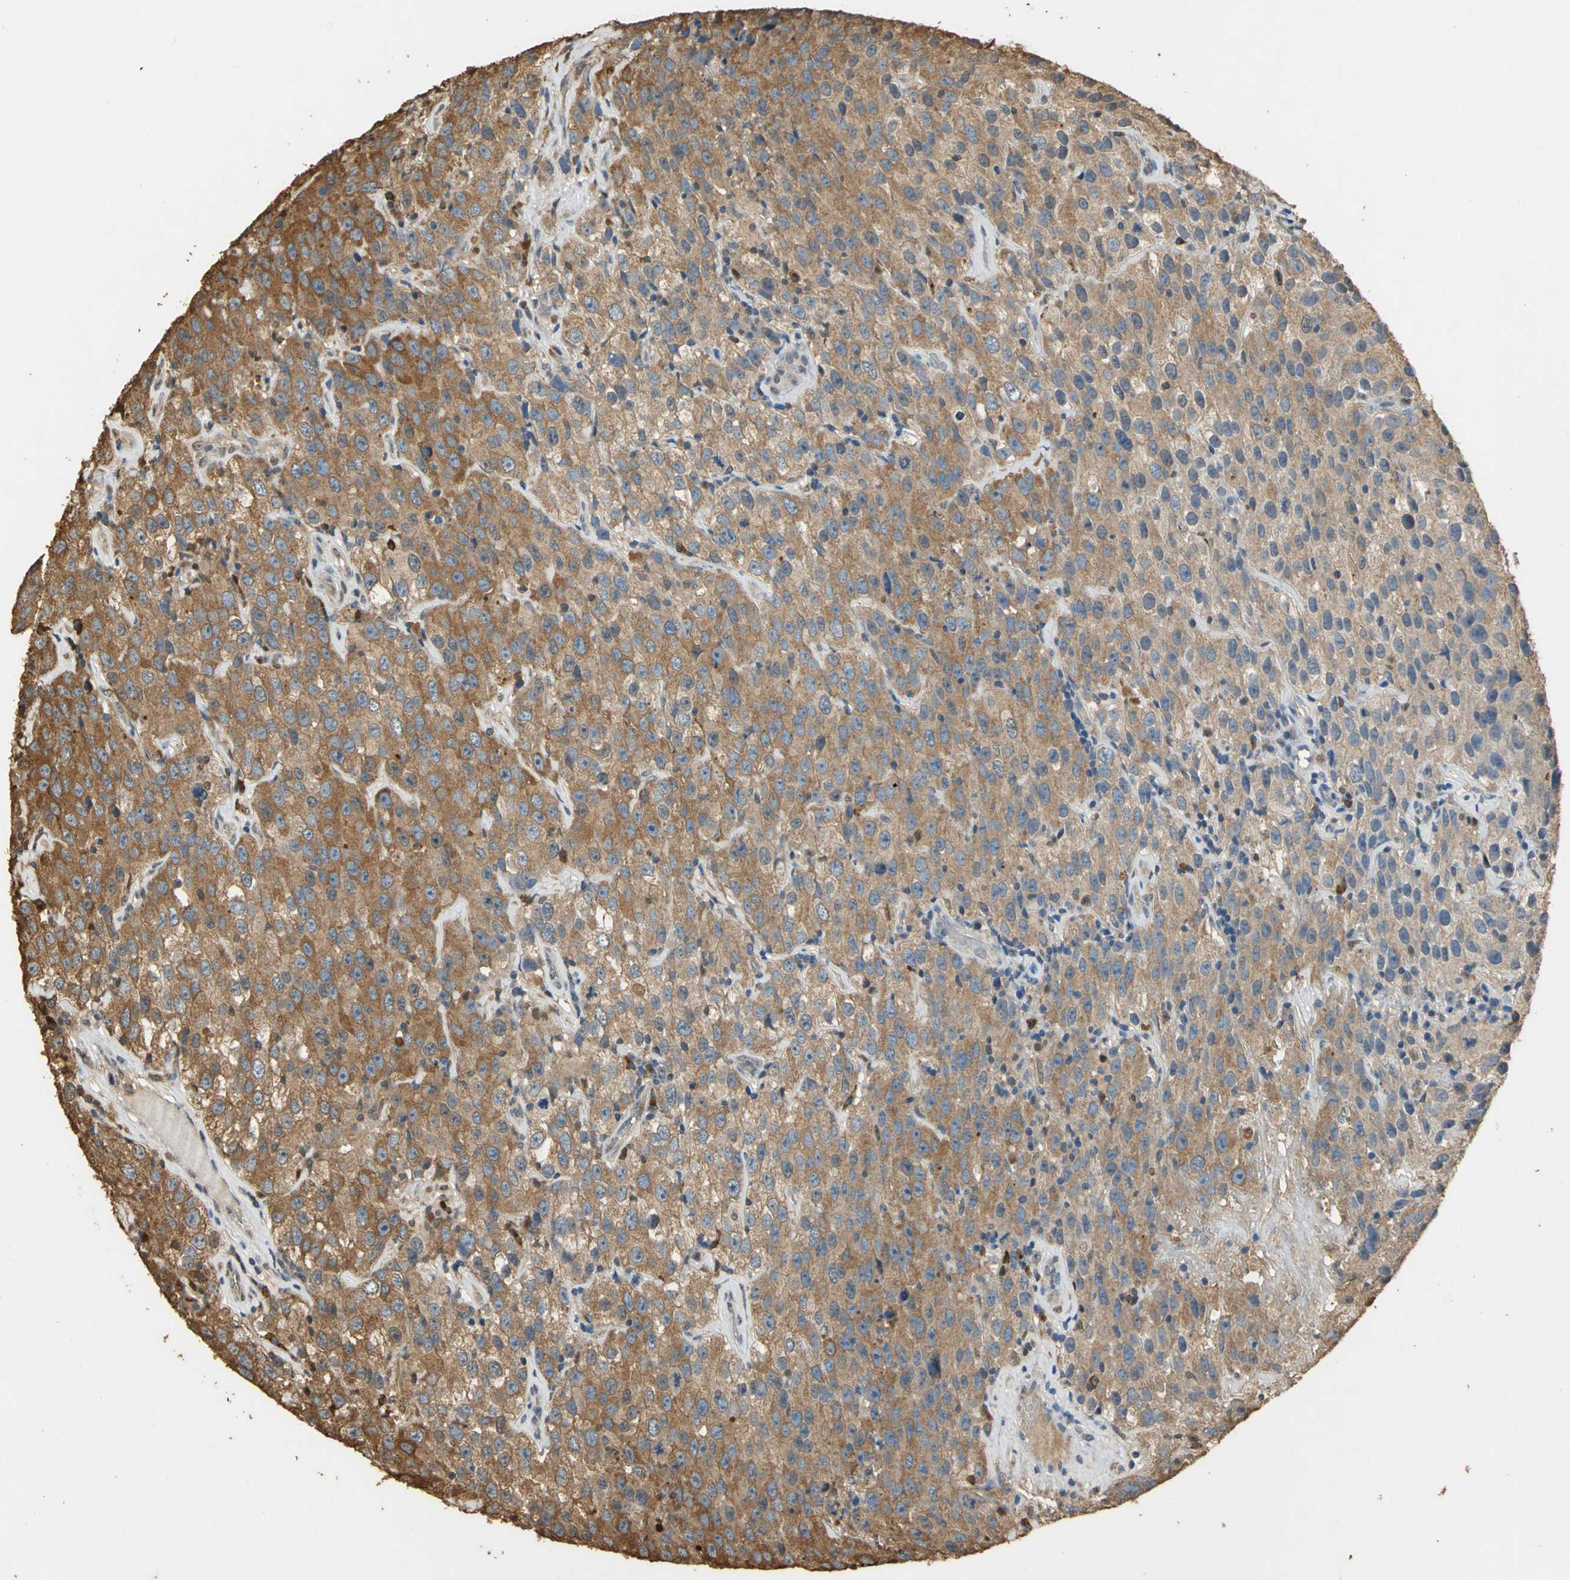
{"staining": {"intensity": "strong", "quantity": ">75%", "location": "cytoplasmic/membranous"}, "tissue": "testis cancer", "cell_type": "Tumor cells", "image_type": "cancer", "snomed": [{"axis": "morphology", "description": "Seminoma, NOS"}, {"axis": "topography", "description": "Testis"}], "caption": "IHC staining of testis cancer (seminoma), which shows high levels of strong cytoplasmic/membranous expression in approximately >75% of tumor cells indicating strong cytoplasmic/membranous protein staining. The staining was performed using DAB (brown) for protein detection and nuclei were counterstained in hematoxylin (blue).", "gene": "GAPDH", "patient": {"sex": "male", "age": 52}}